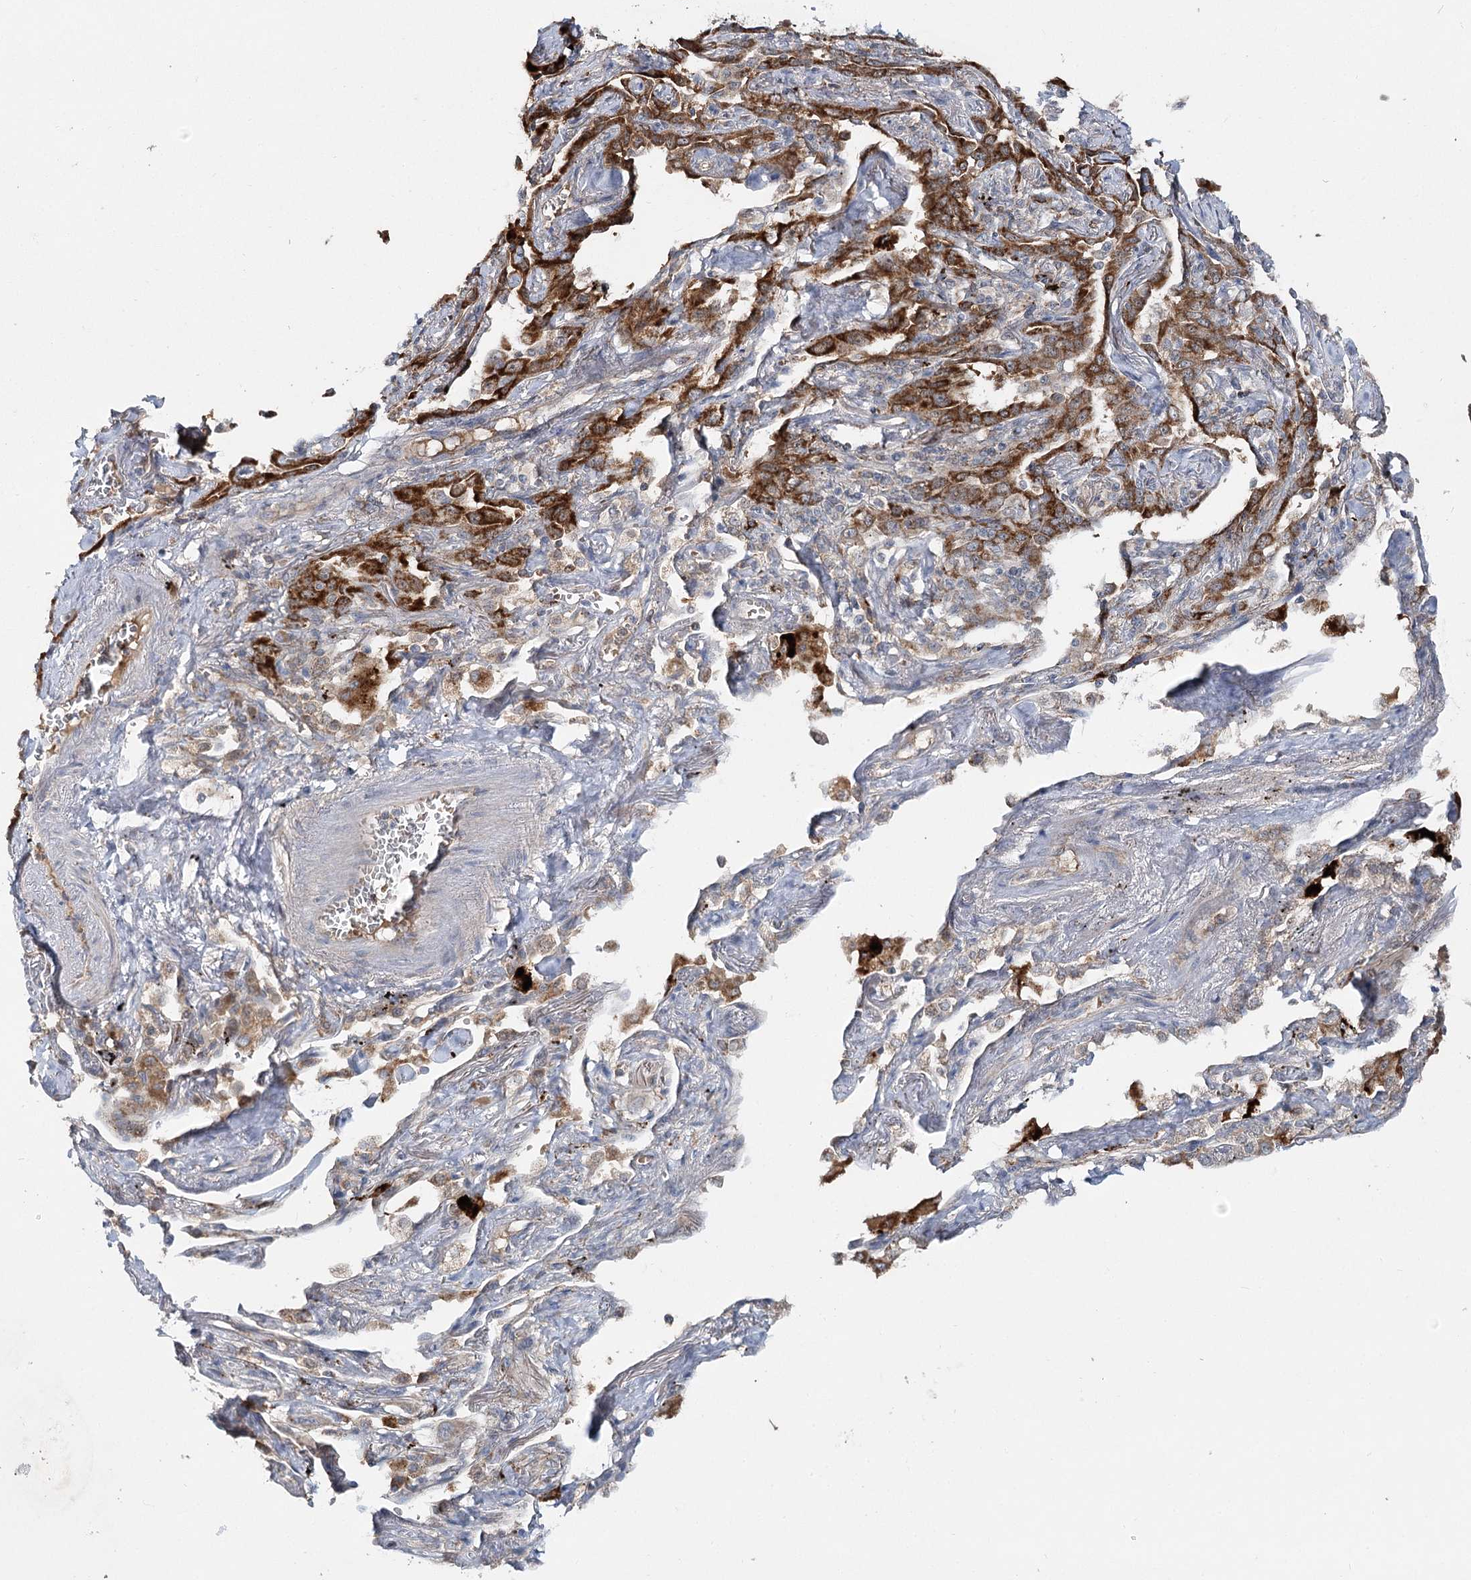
{"staining": {"intensity": "moderate", "quantity": ">75%", "location": "cytoplasmic/membranous"}, "tissue": "lung cancer", "cell_type": "Tumor cells", "image_type": "cancer", "snomed": [{"axis": "morphology", "description": "Adenocarcinoma, NOS"}, {"axis": "topography", "description": "Lung"}], "caption": "The photomicrograph reveals a brown stain indicating the presence of a protein in the cytoplasmic/membranous of tumor cells in adenocarcinoma (lung).", "gene": "PYROXD2", "patient": {"sex": "male", "age": 67}}